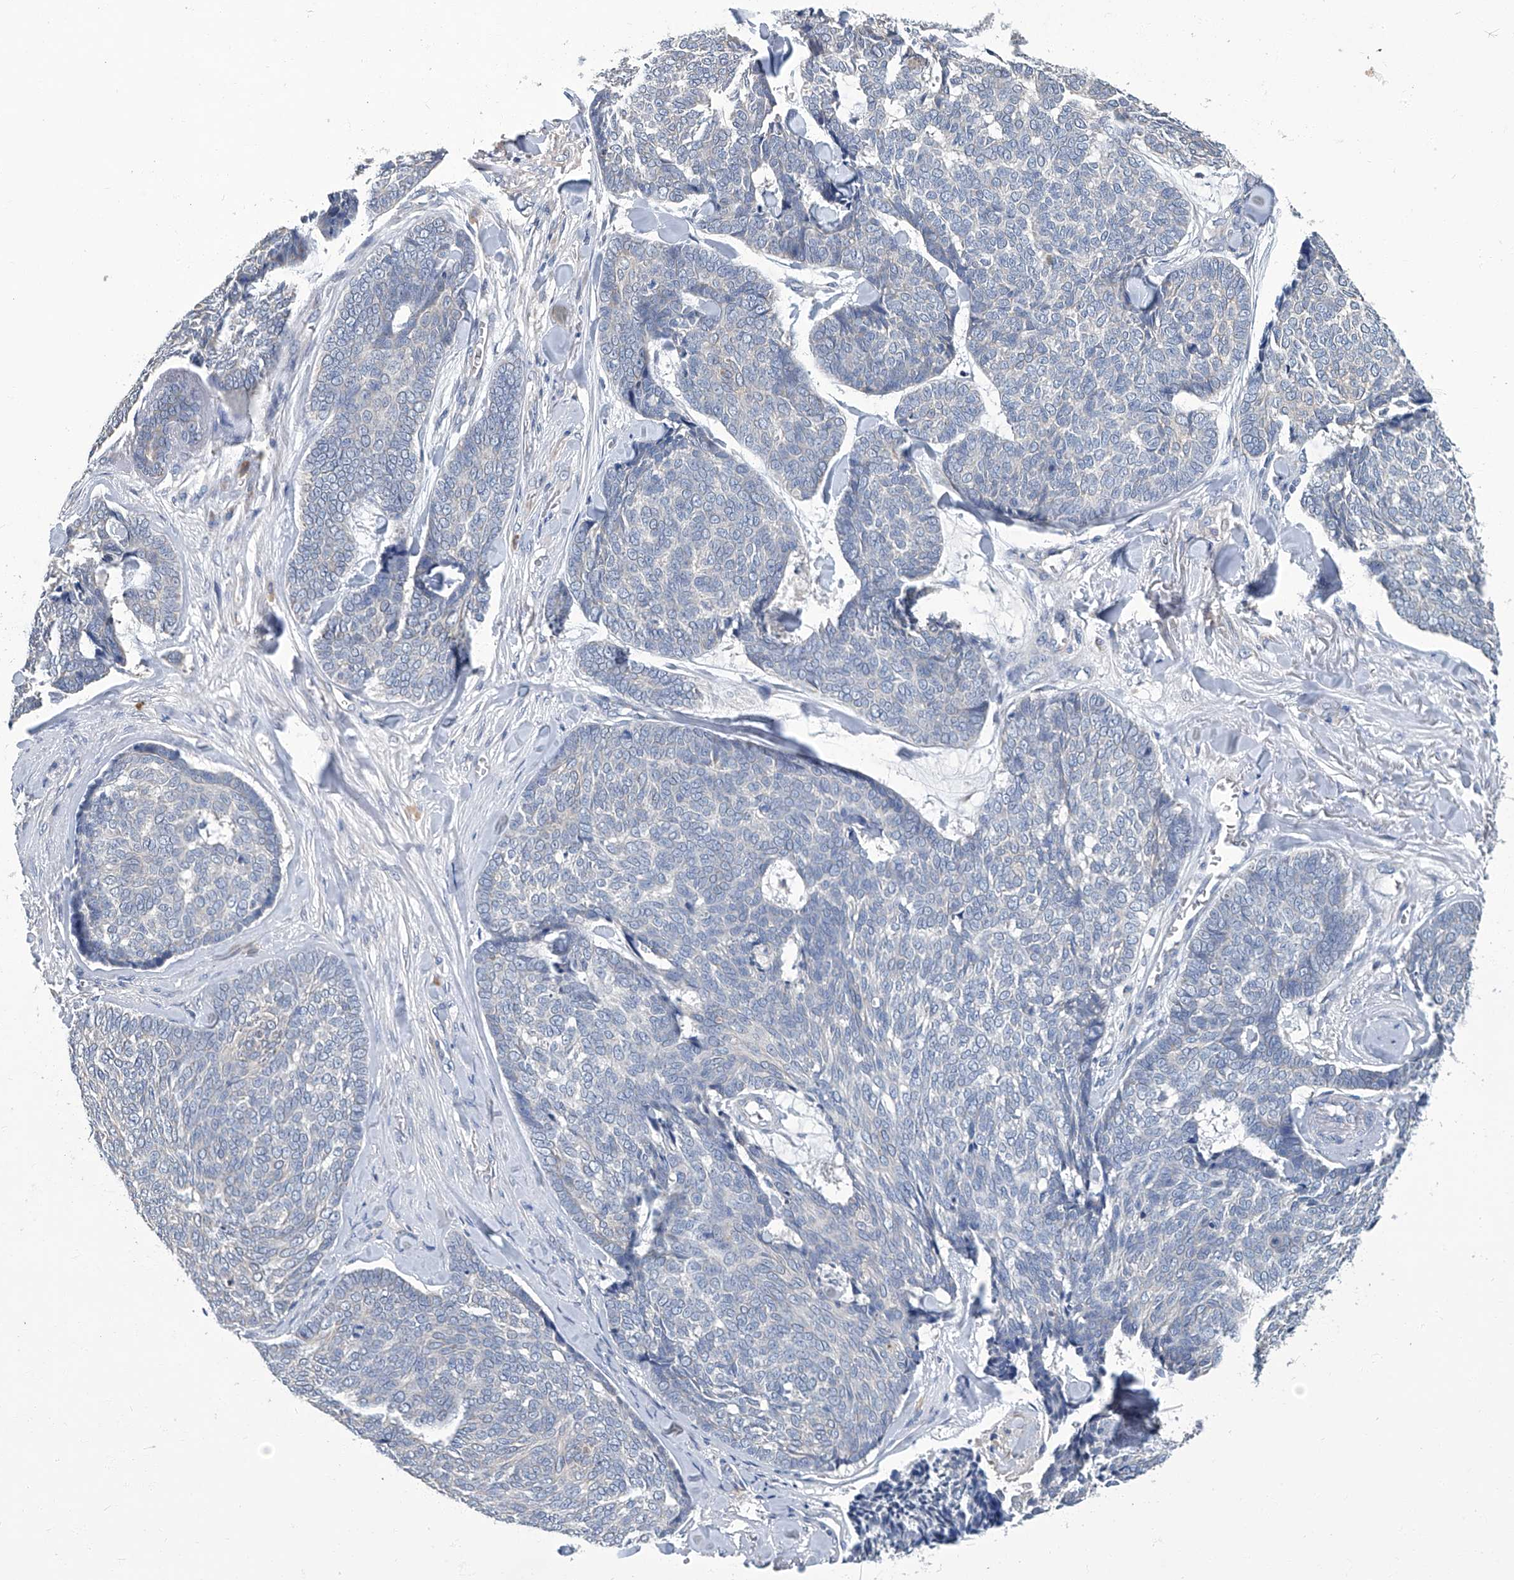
{"staining": {"intensity": "negative", "quantity": "none", "location": "none"}, "tissue": "skin cancer", "cell_type": "Tumor cells", "image_type": "cancer", "snomed": [{"axis": "morphology", "description": "Basal cell carcinoma"}, {"axis": "topography", "description": "Skin"}], "caption": "This histopathology image is of basal cell carcinoma (skin) stained with IHC to label a protein in brown with the nuclei are counter-stained blue. There is no positivity in tumor cells.", "gene": "TGFBR1", "patient": {"sex": "male", "age": 84}}